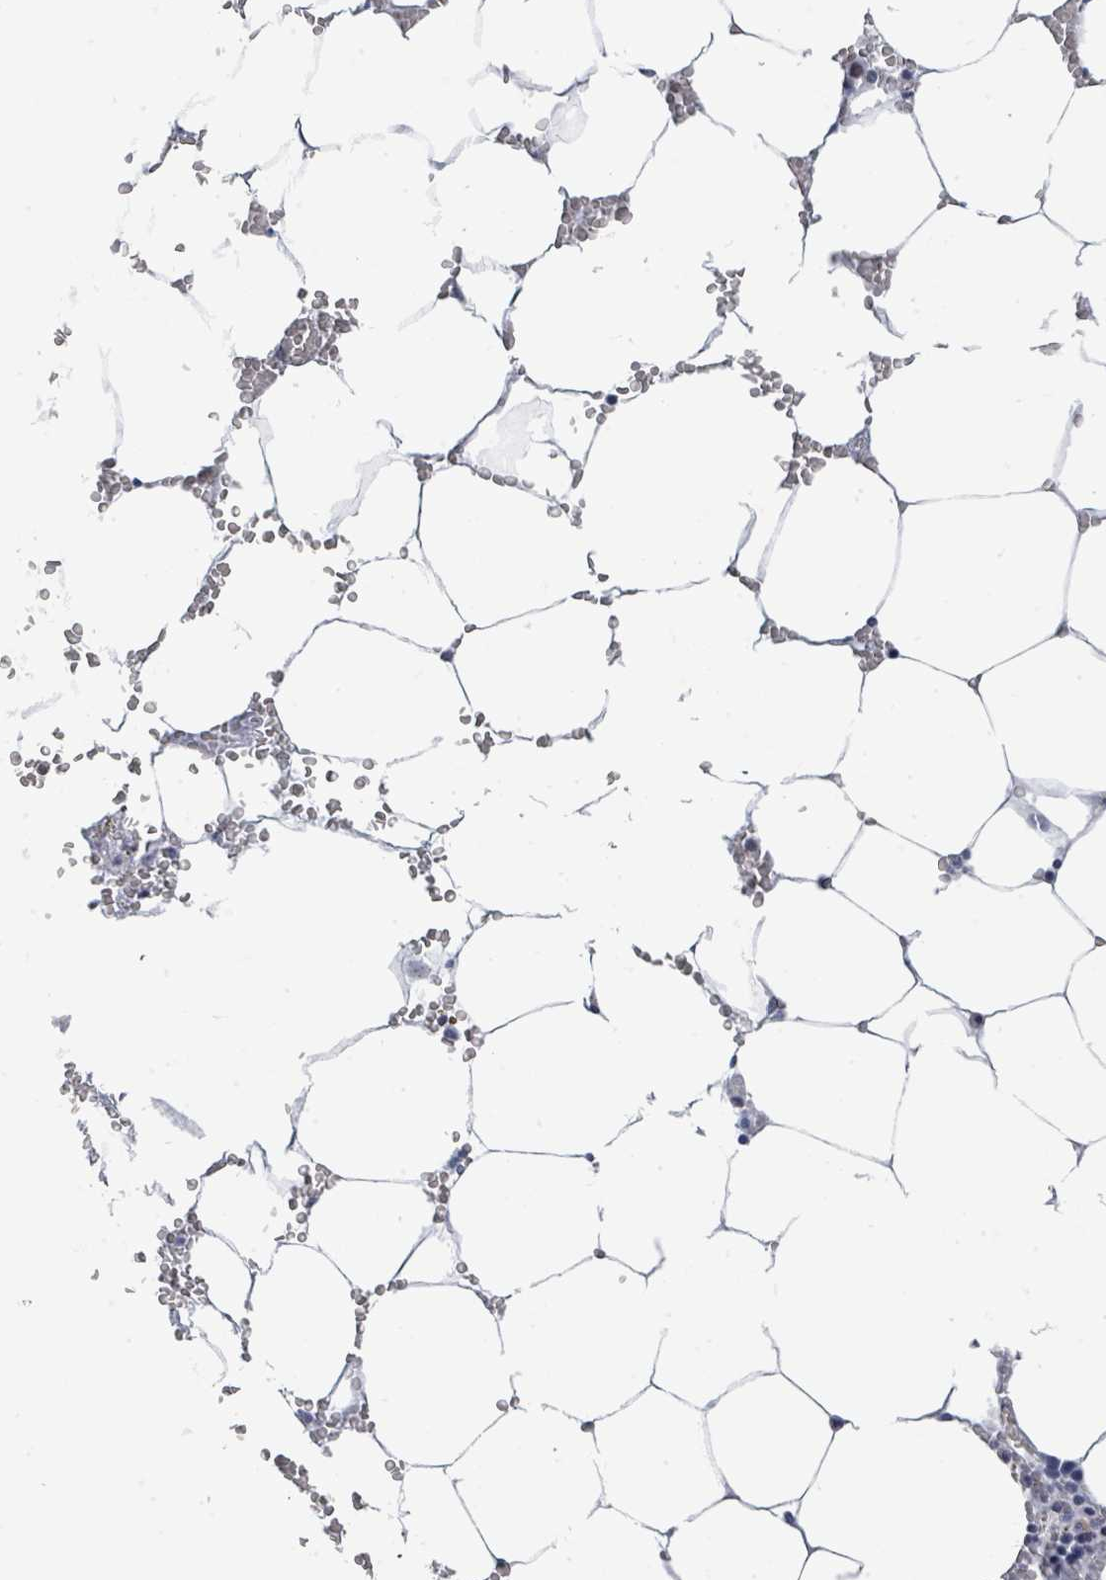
{"staining": {"intensity": "negative", "quantity": "none", "location": "none"}, "tissue": "bone marrow", "cell_type": "Hematopoietic cells", "image_type": "normal", "snomed": [{"axis": "morphology", "description": "Normal tissue, NOS"}, {"axis": "topography", "description": "Bone marrow"}], "caption": "An IHC histopathology image of benign bone marrow is shown. There is no staining in hematopoietic cells of bone marrow.", "gene": "CT45A10", "patient": {"sex": "male", "age": 70}}